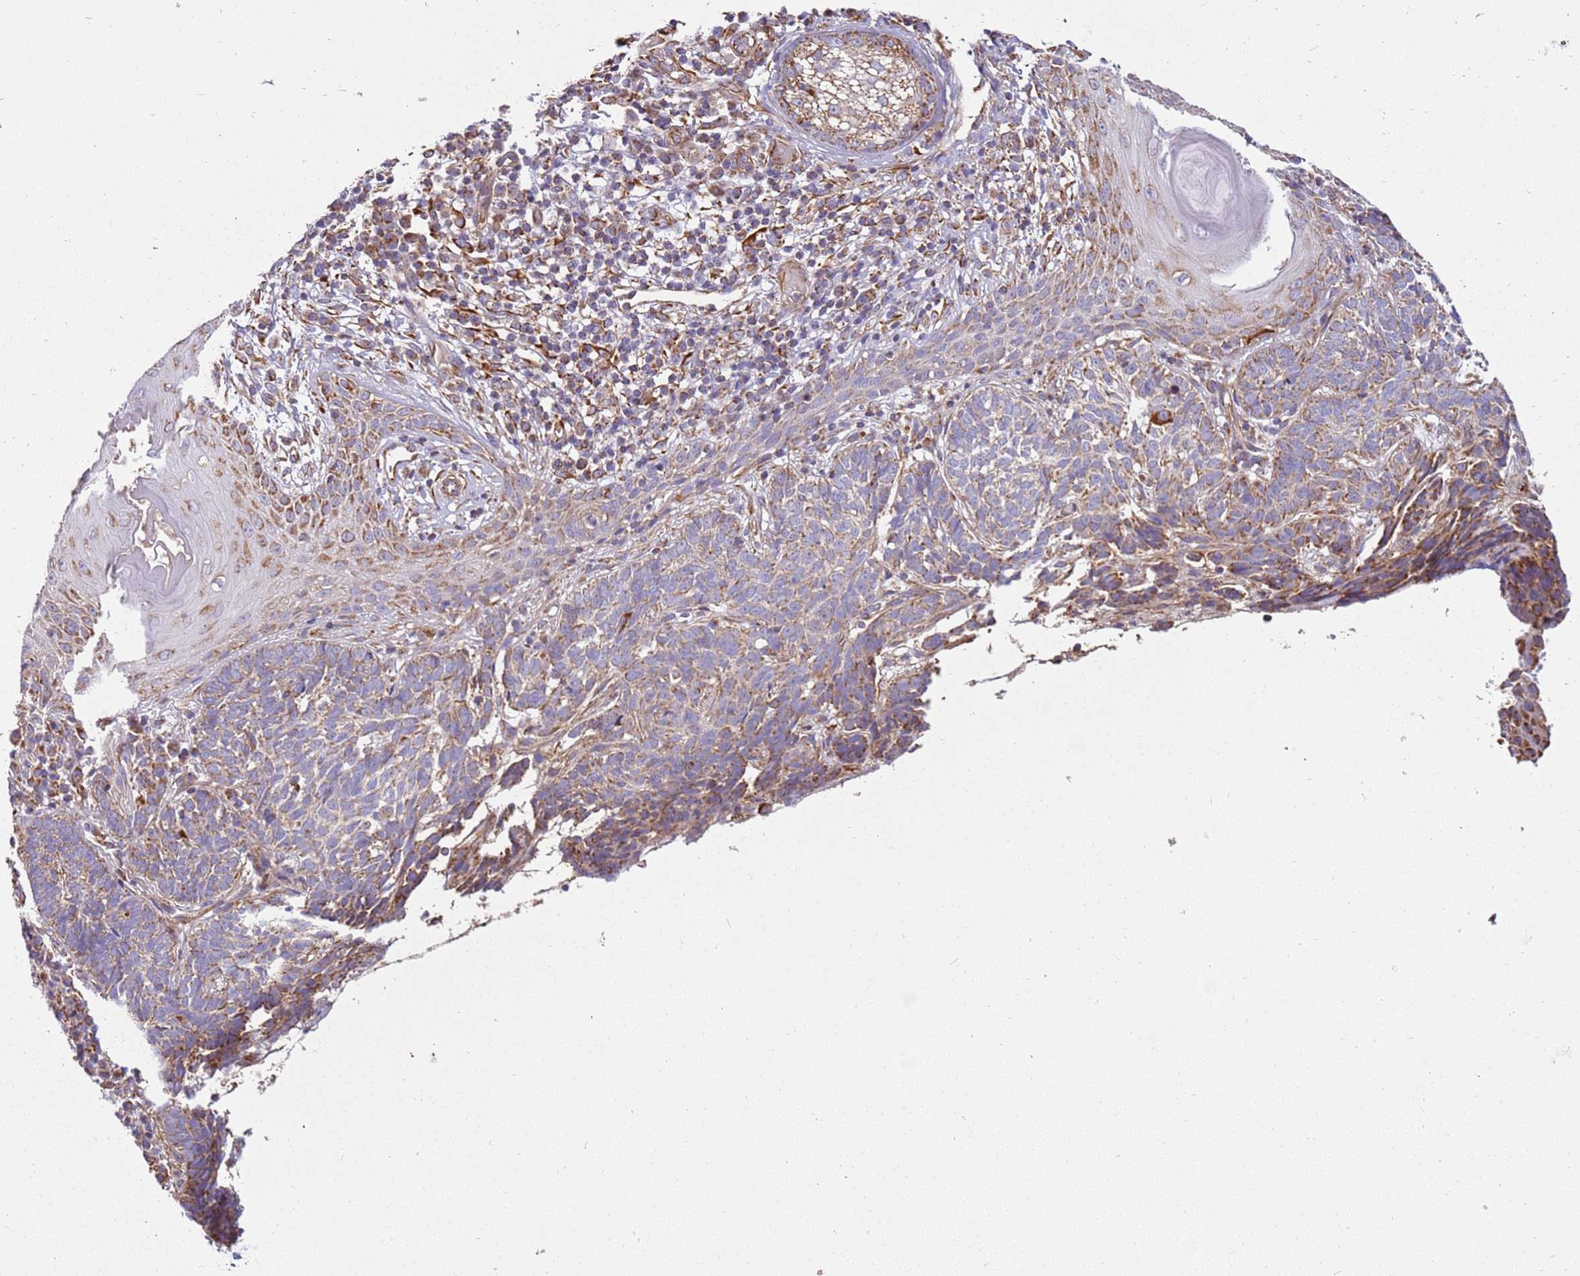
{"staining": {"intensity": "moderate", "quantity": "<25%", "location": "cytoplasmic/membranous"}, "tissue": "skin cancer", "cell_type": "Tumor cells", "image_type": "cancer", "snomed": [{"axis": "morphology", "description": "Basal cell carcinoma"}, {"axis": "topography", "description": "Skin"}], "caption": "IHC photomicrograph of neoplastic tissue: human skin cancer stained using immunohistochemistry (IHC) displays low levels of moderate protein expression localized specifically in the cytoplasmic/membranous of tumor cells, appearing as a cytoplasmic/membranous brown color.", "gene": "MRPL20", "patient": {"sex": "male", "age": 88}}